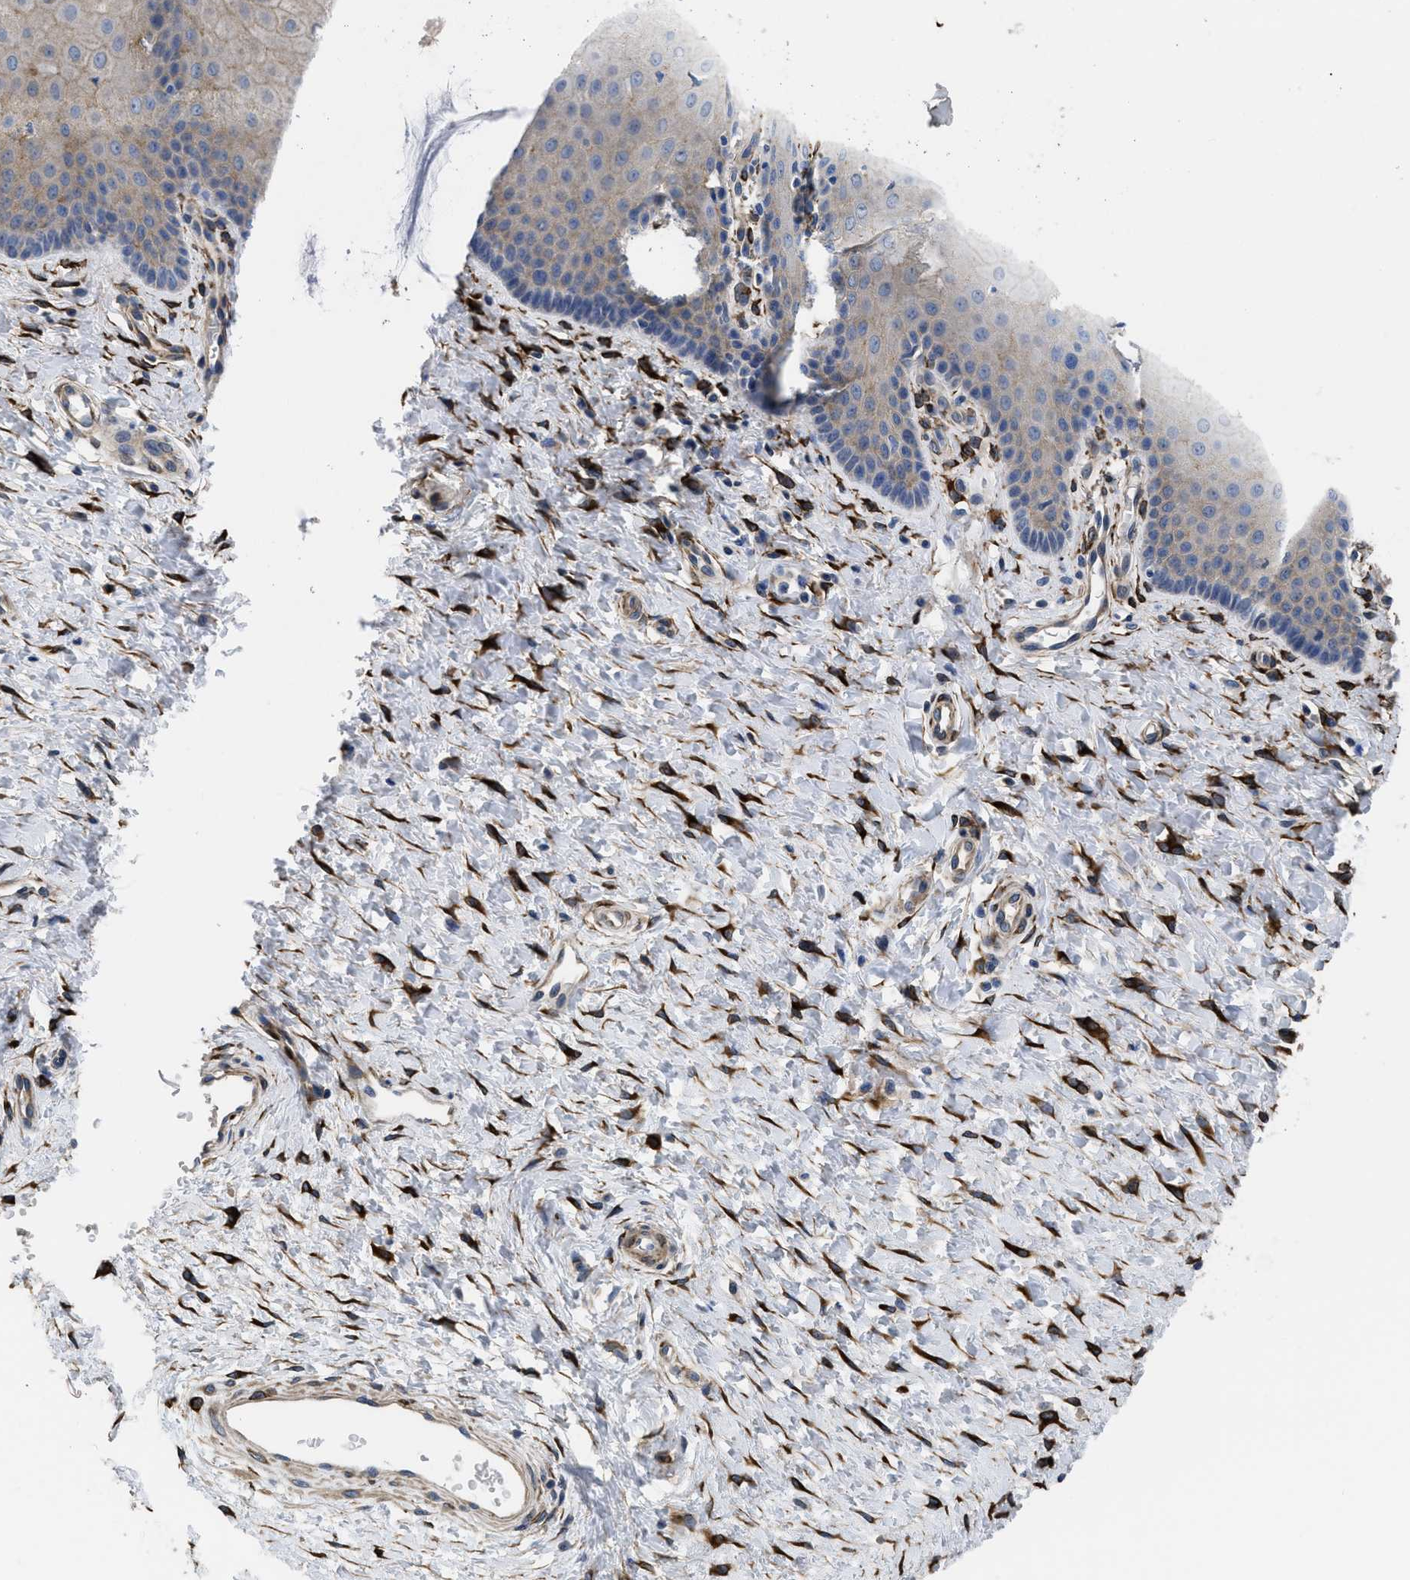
{"staining": {"intensity": "negative", "quantity": "none", "location": "none"}, "tissue": "cervix", "cell_type": "Glandular cells", "image_type": "normal", "snomed": [{"axis": "morphology", "description": "Normal tissue, NOS"}, {"axis": "topography", "description": "Cervix"}], "caption": "Glandular cells are negative for protein expression in normal human cervix. The staining is performed using DAB brown chromogen with nuclei counter-stained in using hematoxylin.", "gene": "SQLE", "patient": {"sex": "female", "age": 55}}